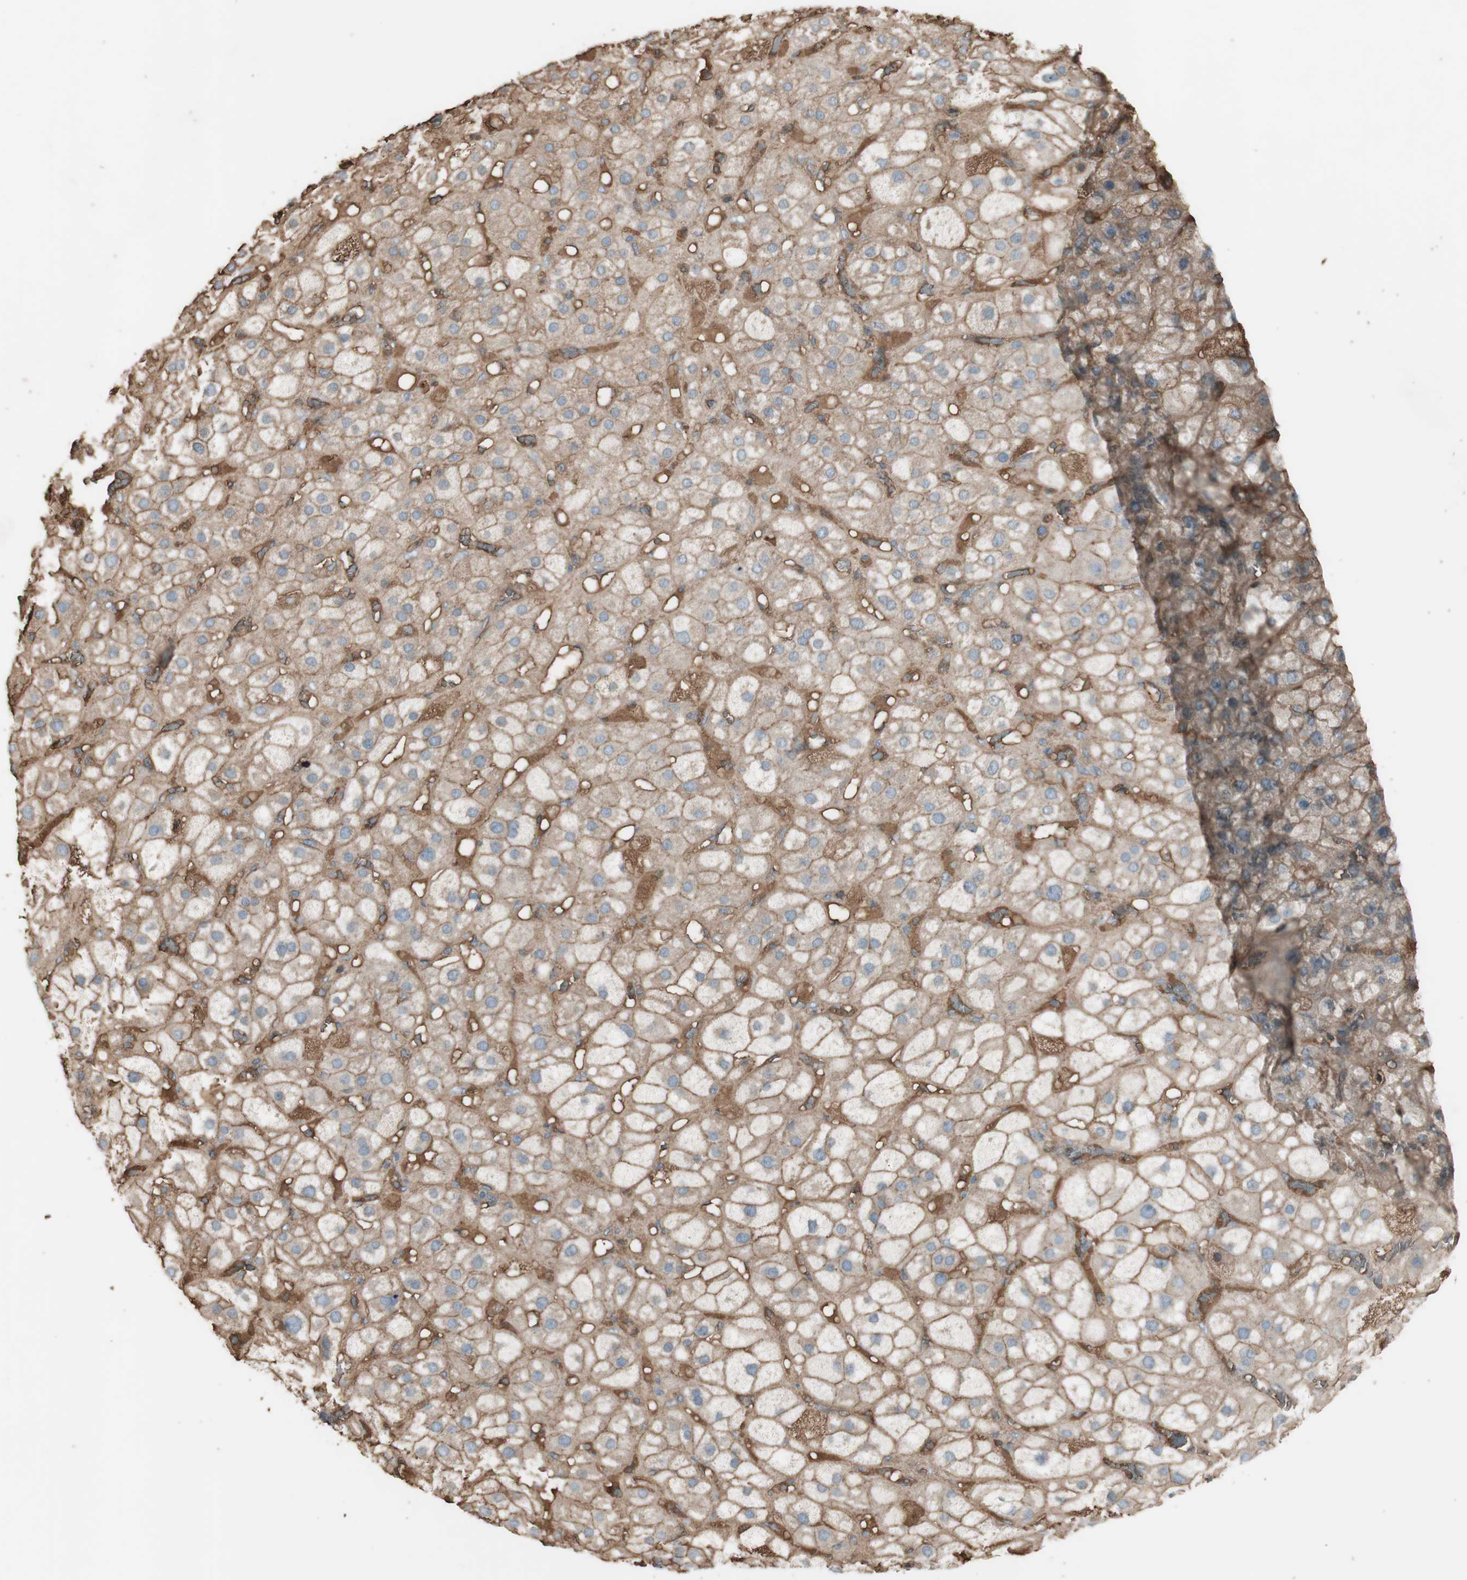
{"staining": {"intensity": "weak", "quantity": ">75%", "location": "cytoplasmic/membranous"}, "tissue": "adrenal gland", "cell_type": "Glandular cells", "image_type": "normal", "snomed": [{"axis": "morphology", "description": "Normal tissue, NOS"}, {"axis": "topography", "description": "Adrenal gland"}], "caption": "Immunohistochemical staining of benign adrenal gland shows low levels of weak cytoplasmic/membranous positivity in about >75% of glandular cells. The staining was performed using DAB to visualize the protein expression in brown, while the nuclei were stained in blue with hematoxylin (Magnification: 20x).", "gene": "MMP14", "patient": {"sex": "female", "age": 47}}